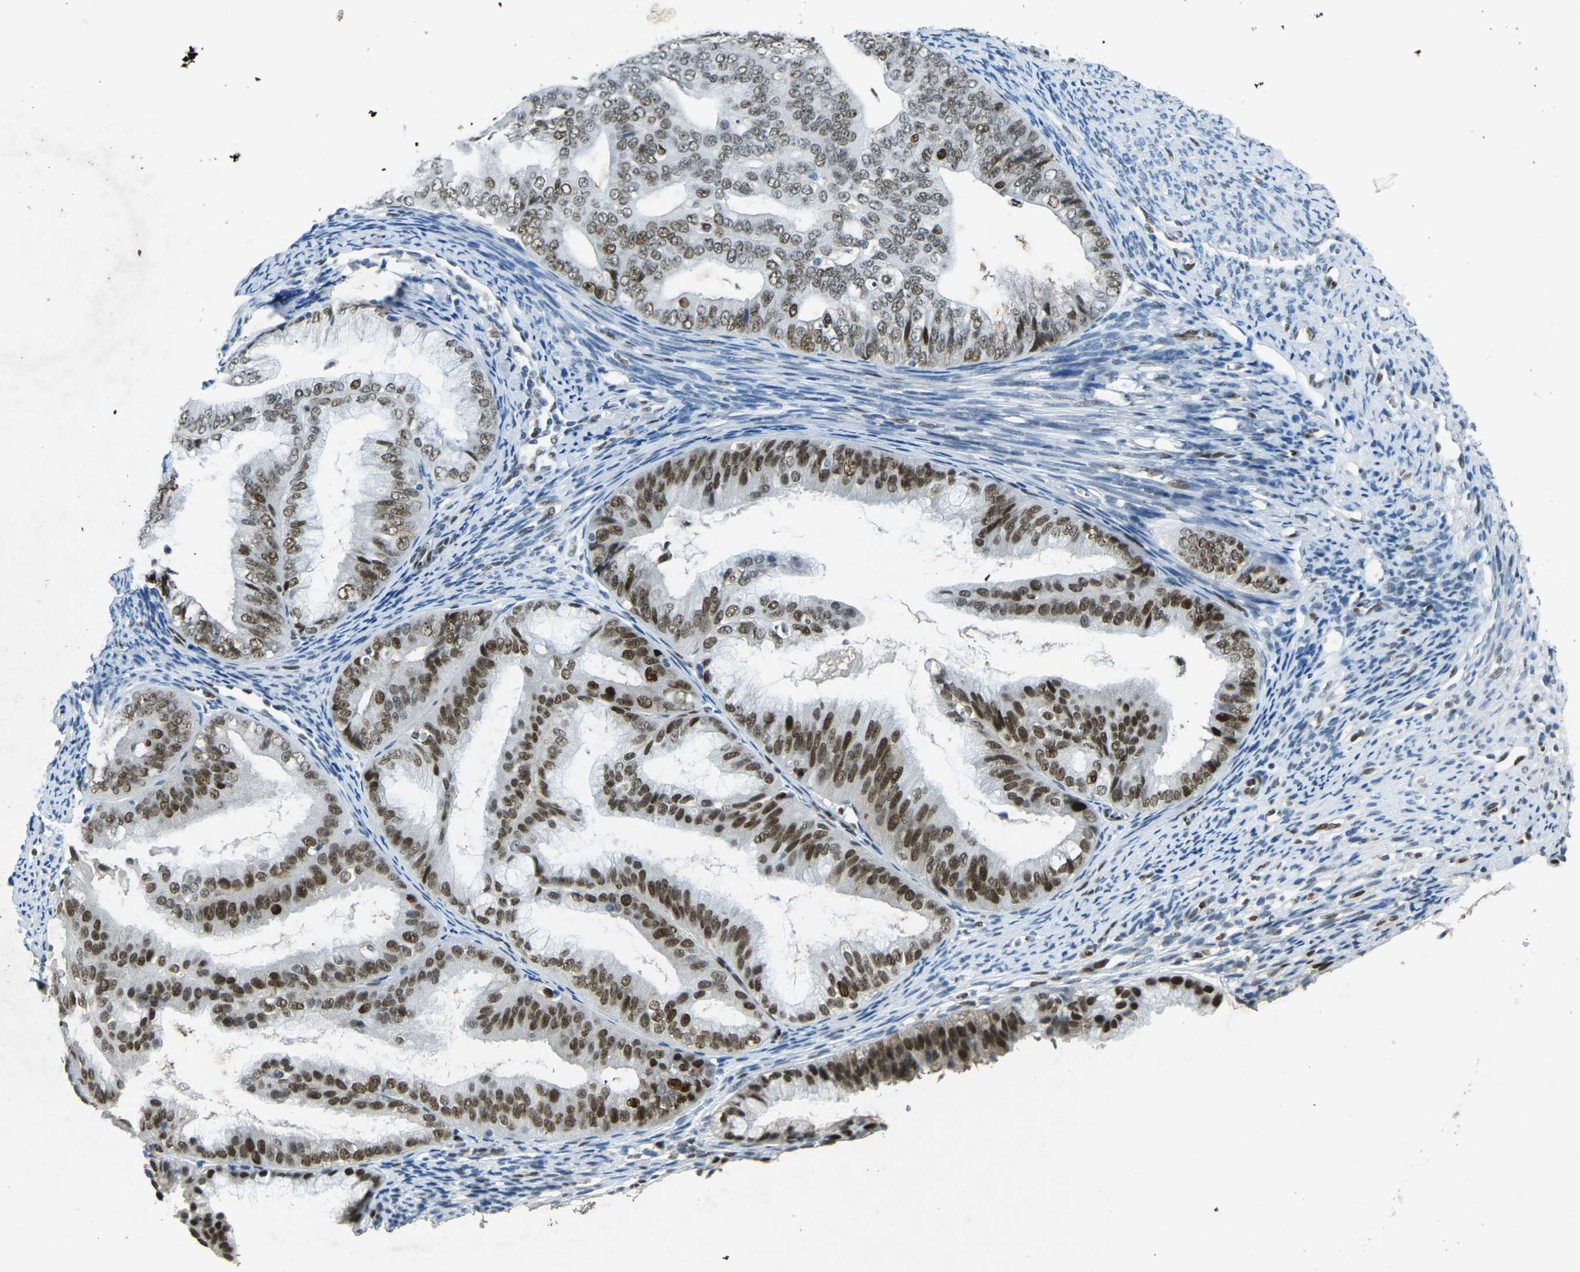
{"staining": {"intensity": "strong", "quantity": ">75%", "location": "nuclear"}, "tissue": "endometrial cancer", "cell_type": "Tumor cells", "image_type": "cancer", "snomed": [{"axis": "morphology", "description": "Adenocarcinoma, NOS"}, {"axis": "topography", "description": "Endometrium"}], "caption": "Immunohistochemistry (IHC) (DAB) staining of endometrial cancer (adenocarcinoma) exhibits strong nuclear protein staining in approximately >75% of tumor cells. Using DAB (3,3'-diaminobenzidine) (brown) and hematoxylin (blue) stains, captured at high magnification using brightfield microscopy.", "gene": "RB1", "patient": {"sex": "female", "age": 63}}